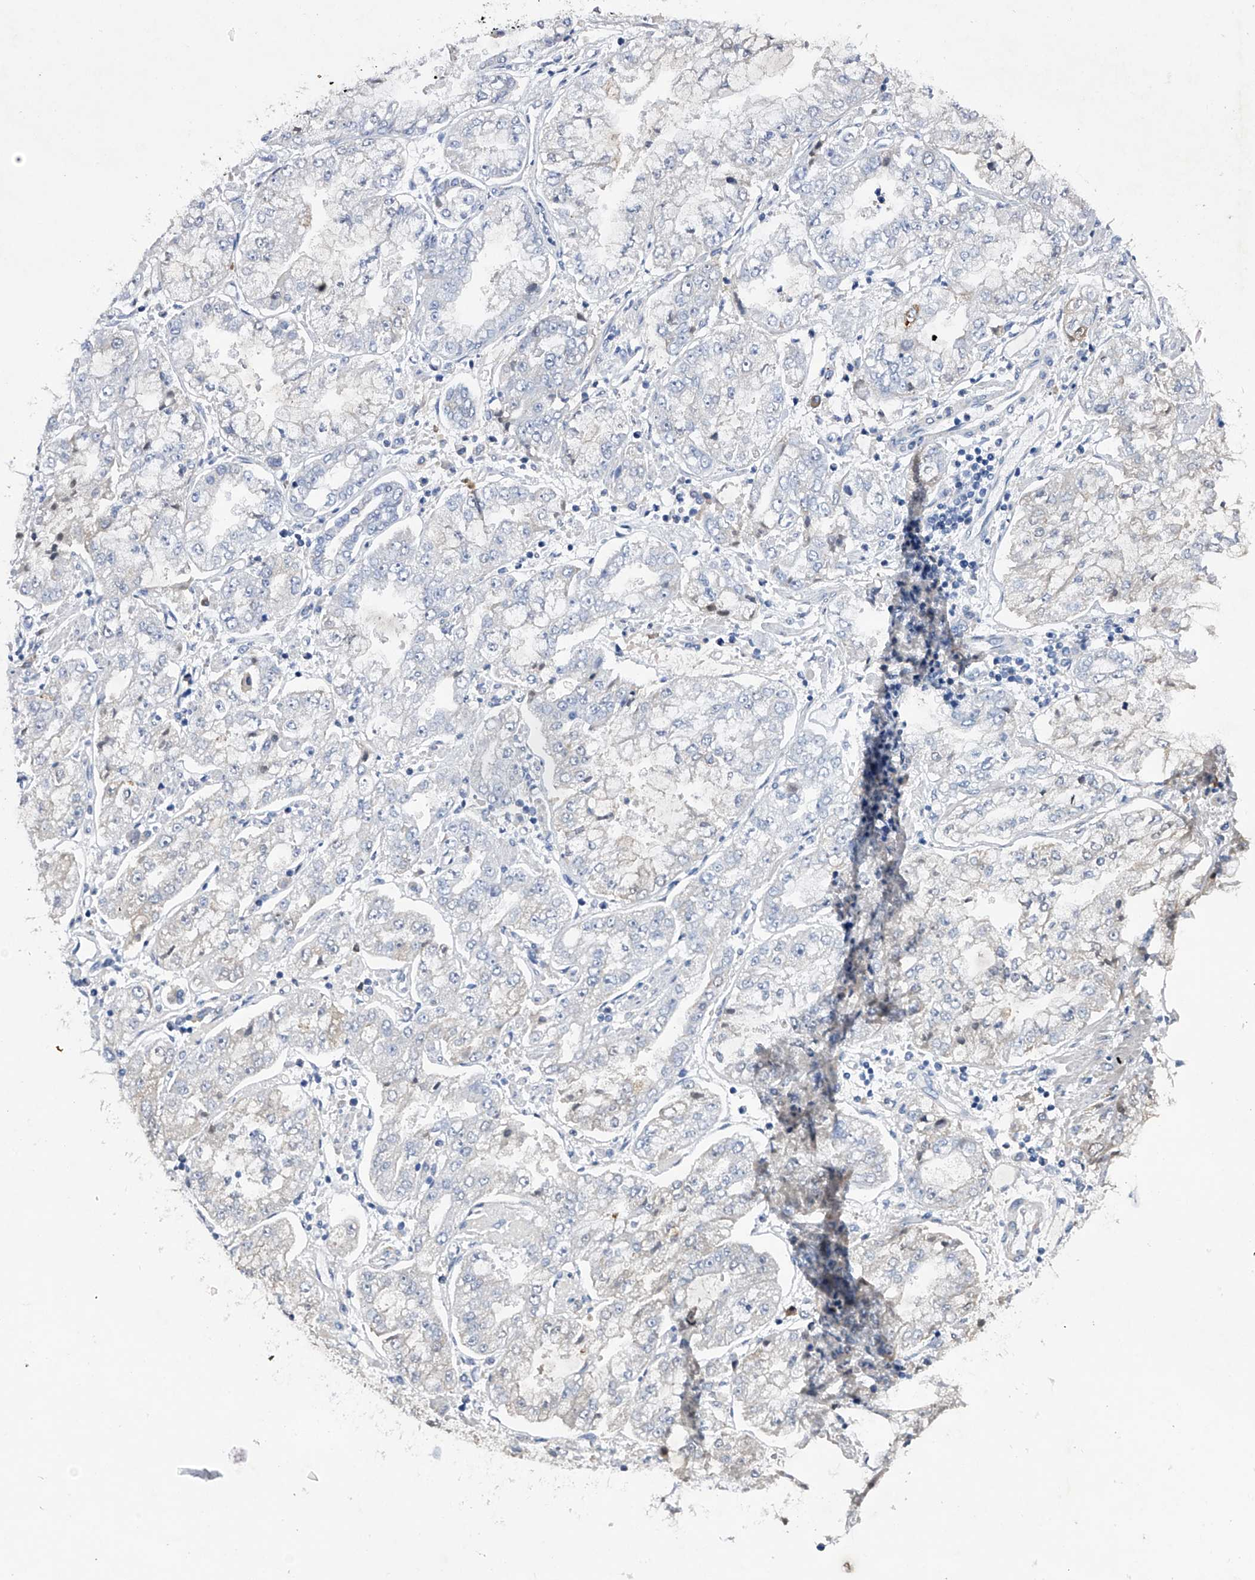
{"staining": {"intensity": "negative", "quantity": "none", "location": "none"}, "tissue": "stomach cancer", "cell_type": "Tumor cells", "image_type": "cancer", "snomed": [{"axis": "morphology", "description": "Adenocarcinoma, NOS"}, {"axis": "topography", "description": "Stomach"}], "caption": "A high-resolution histopathology image shows immunohistochemistry (IHC) staining of adenocarcinoma (stomach), which demonstrates no significant expression in tumor cells.", "gene": "ASNS", "patient": {"sex": "male", "age": 76}}